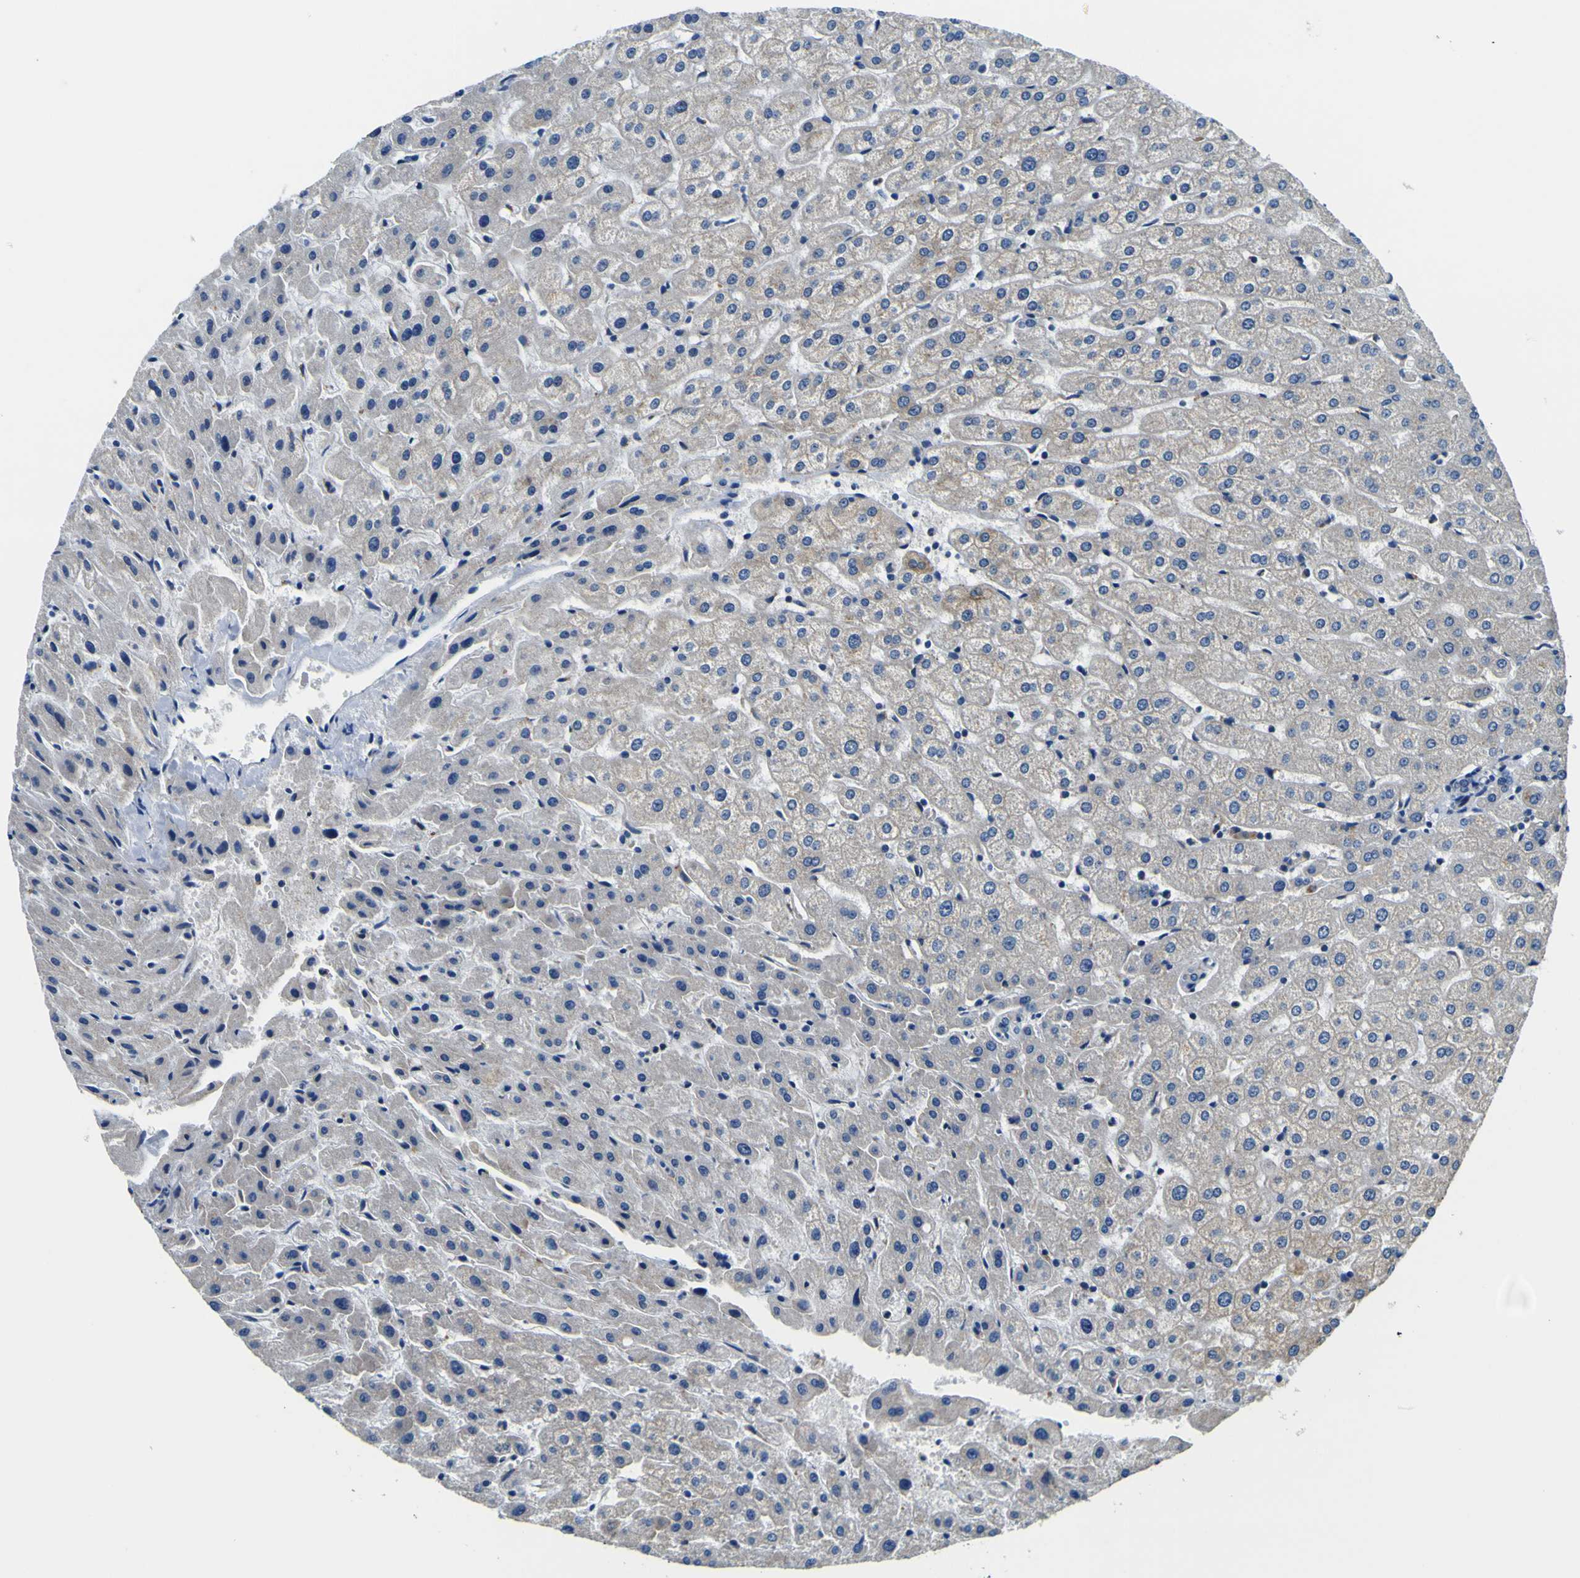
{"staining": {"intensity": "negative", "quantity": "none", "location": "none"}, "tissue": "liver", "cell_type": "Cholangiocytes", "image_type": "normal", "snomed": [{"axis": "morphology", "description": "Normal tissue, NOS"}, {"axis": "morphology", "description": "Fibrosis, NOS"}, {"axis": "topography", "description": "Liver"}], "caption": "This is an immunohistochemistry (IHC) photomicrograph of normal liver. There is no positivity in cholangiocytes.", "gene": "CLSTN1", "patient": {"sex": "female", "age": 29}}